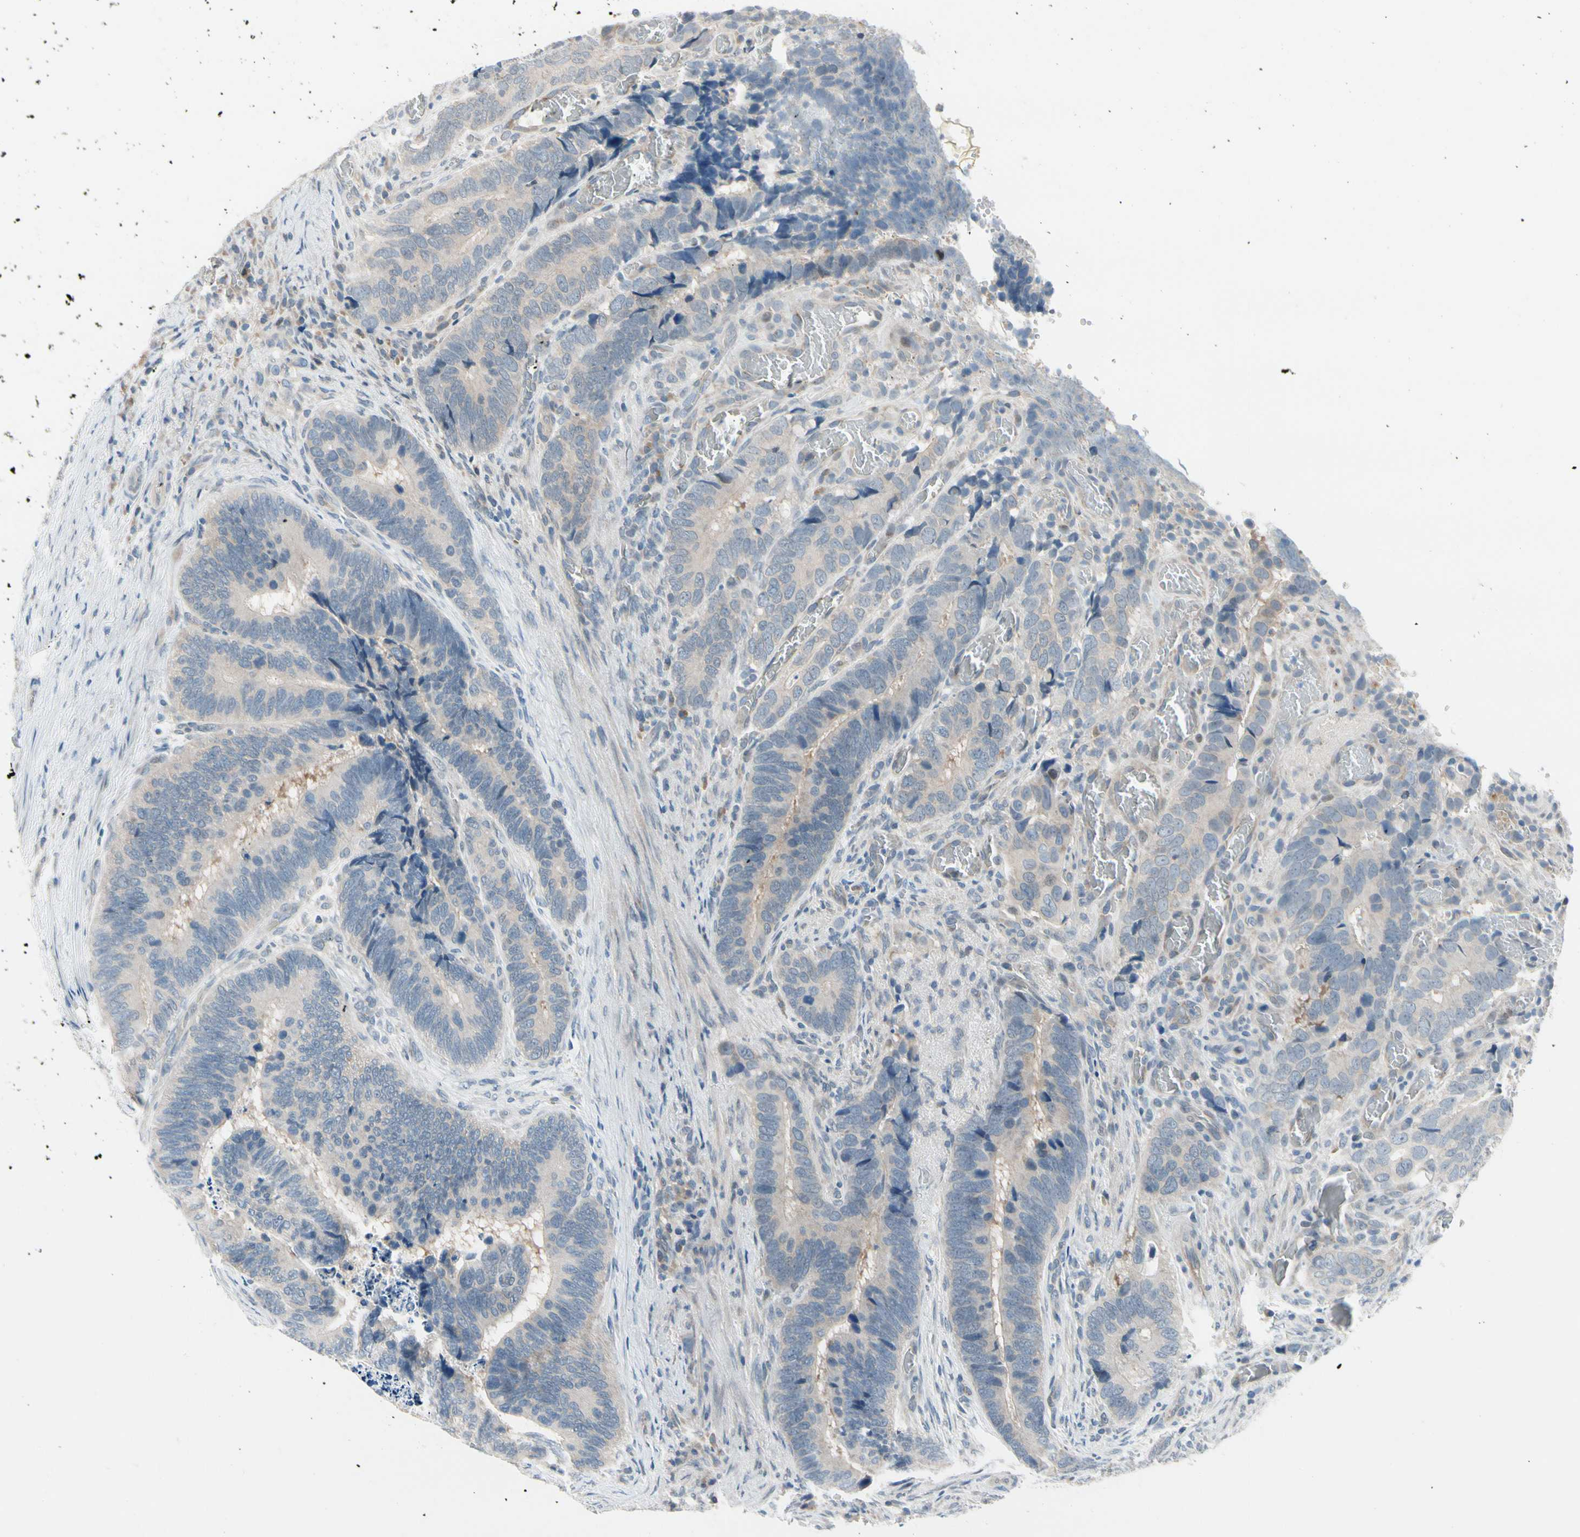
{"staining": {"intensity": "weak", "quantity": ">75%", "location": "cytoplasmic/membranous"}, "tissue": "colorectal cancer", "cell_type": "Tumor cells", "image_type": "cancer", "snomed": [{"axis": "morphology", "description": "Adenocarcinoma, NOS"}, {"axis": "topography", "description": "Colon"}], "caption": "A micrograph showing weak cytoplasmic/membranous positivity in approximately >75% of tumor cells in colorectal cancer (adenocarcinoma), as visualized by brown immunohistochemical staining.", "gene": "CFAP36", "patient": {"sex": "male", "age": 72}}